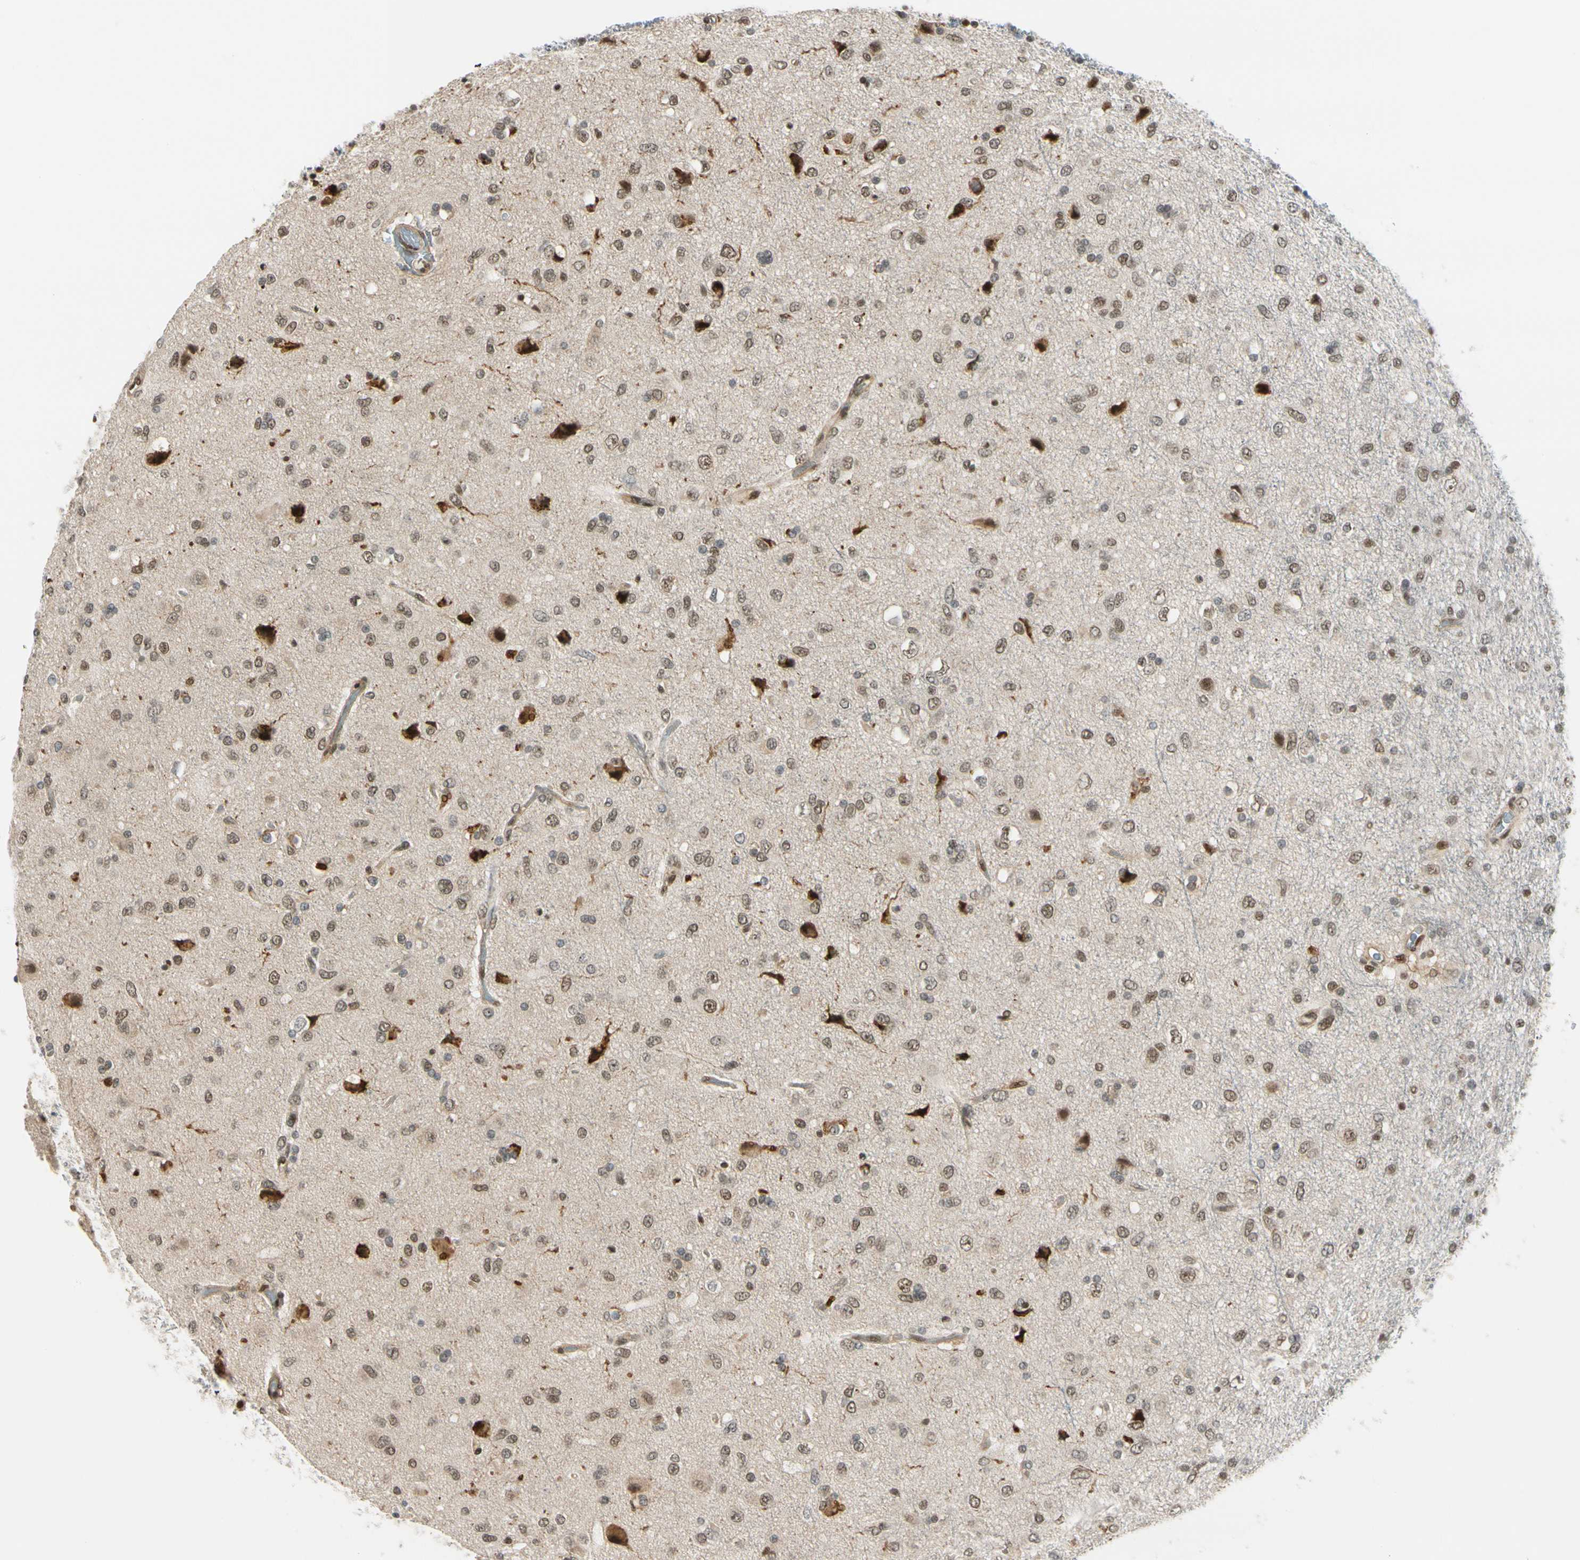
{"staining": {"intensity": "moderate", "quantity": ">75%", "location": "nuclear"}, "tissue": "glioma", "cell_type": "Tumor cells", "image_type": "cancer", "snomed": [{"axis": "morphology", "description": "Glioma, malignant, Low grade"}, {"axis": "topography", "description": "Brain"}], "caption": "Malignant glioma (low-grade) stained with DAB (3,3'-diaminobenzidine) immunohistochemistry (IHC) exhibits medium levels of moderate nuclear expression in about >75% of tumor cells.", "gene": "DAXX", "patient": {"sex": "male", "age": 77}}